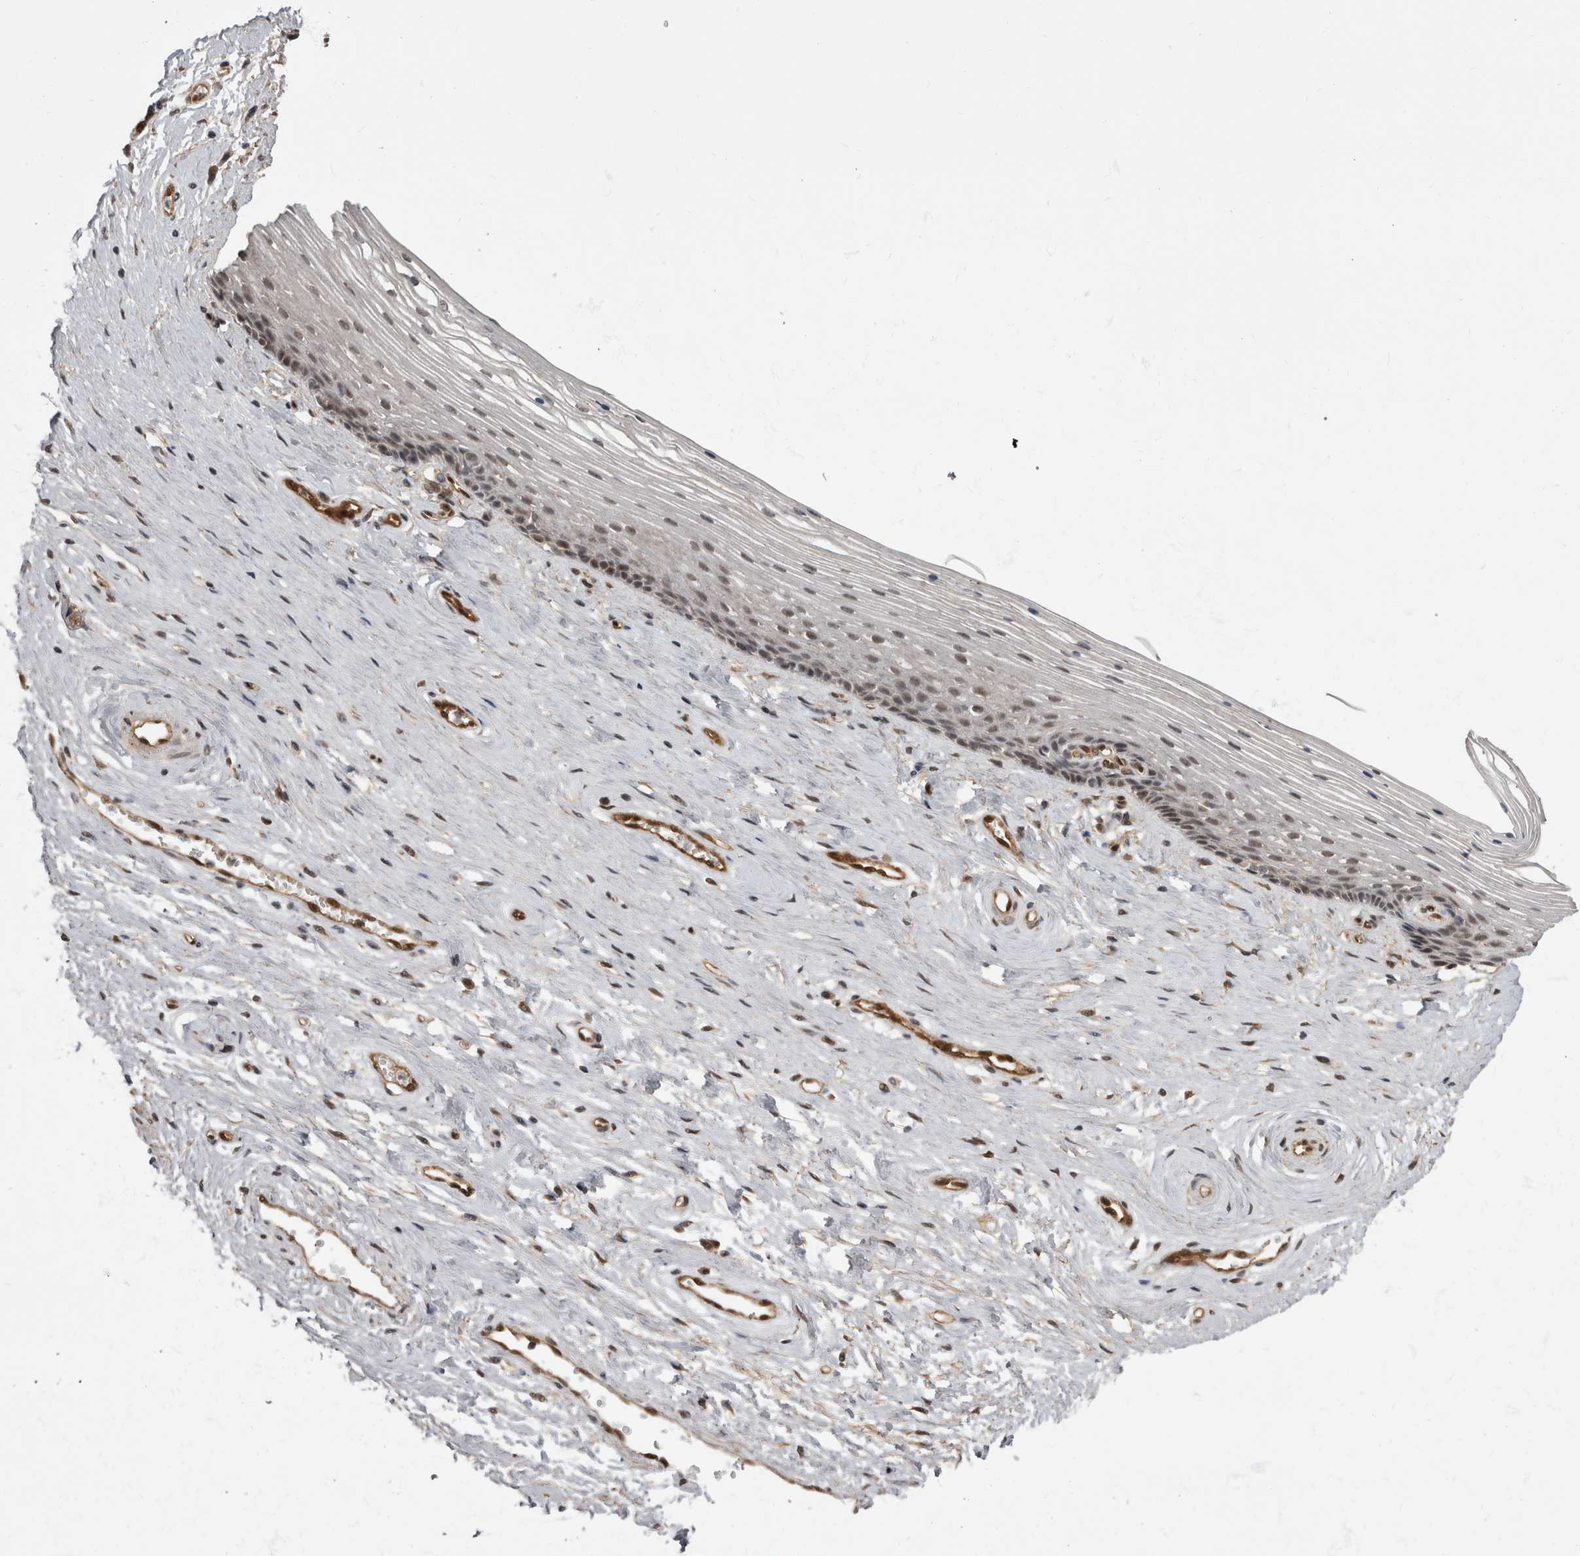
{"staining": {"intensity": "moderate", "quantity": ">75%", "location": "nuclear"}, "tissue": "vagina", "cell_type": "Squamous epithelial cells", "image_type": "normal", "snomed": [{"axis": "morphology", "description": "Normal tissue, NOS"}, {"axis": "topography", "description": "Vagina"}], "caption": "Immunohistochemical staining of benign vagina displays >75% levels of moderate nuclear protein positivity in approximately >75% of squamous epithelial cells. The staining was performed using DAB (3,3'-diaminobenzidine), with brown indicating positive protein expression. Nuclei are stained blue with hematoxylin.", "gene": "AKT3", "patient": {"sex": "female", "age": 46}}